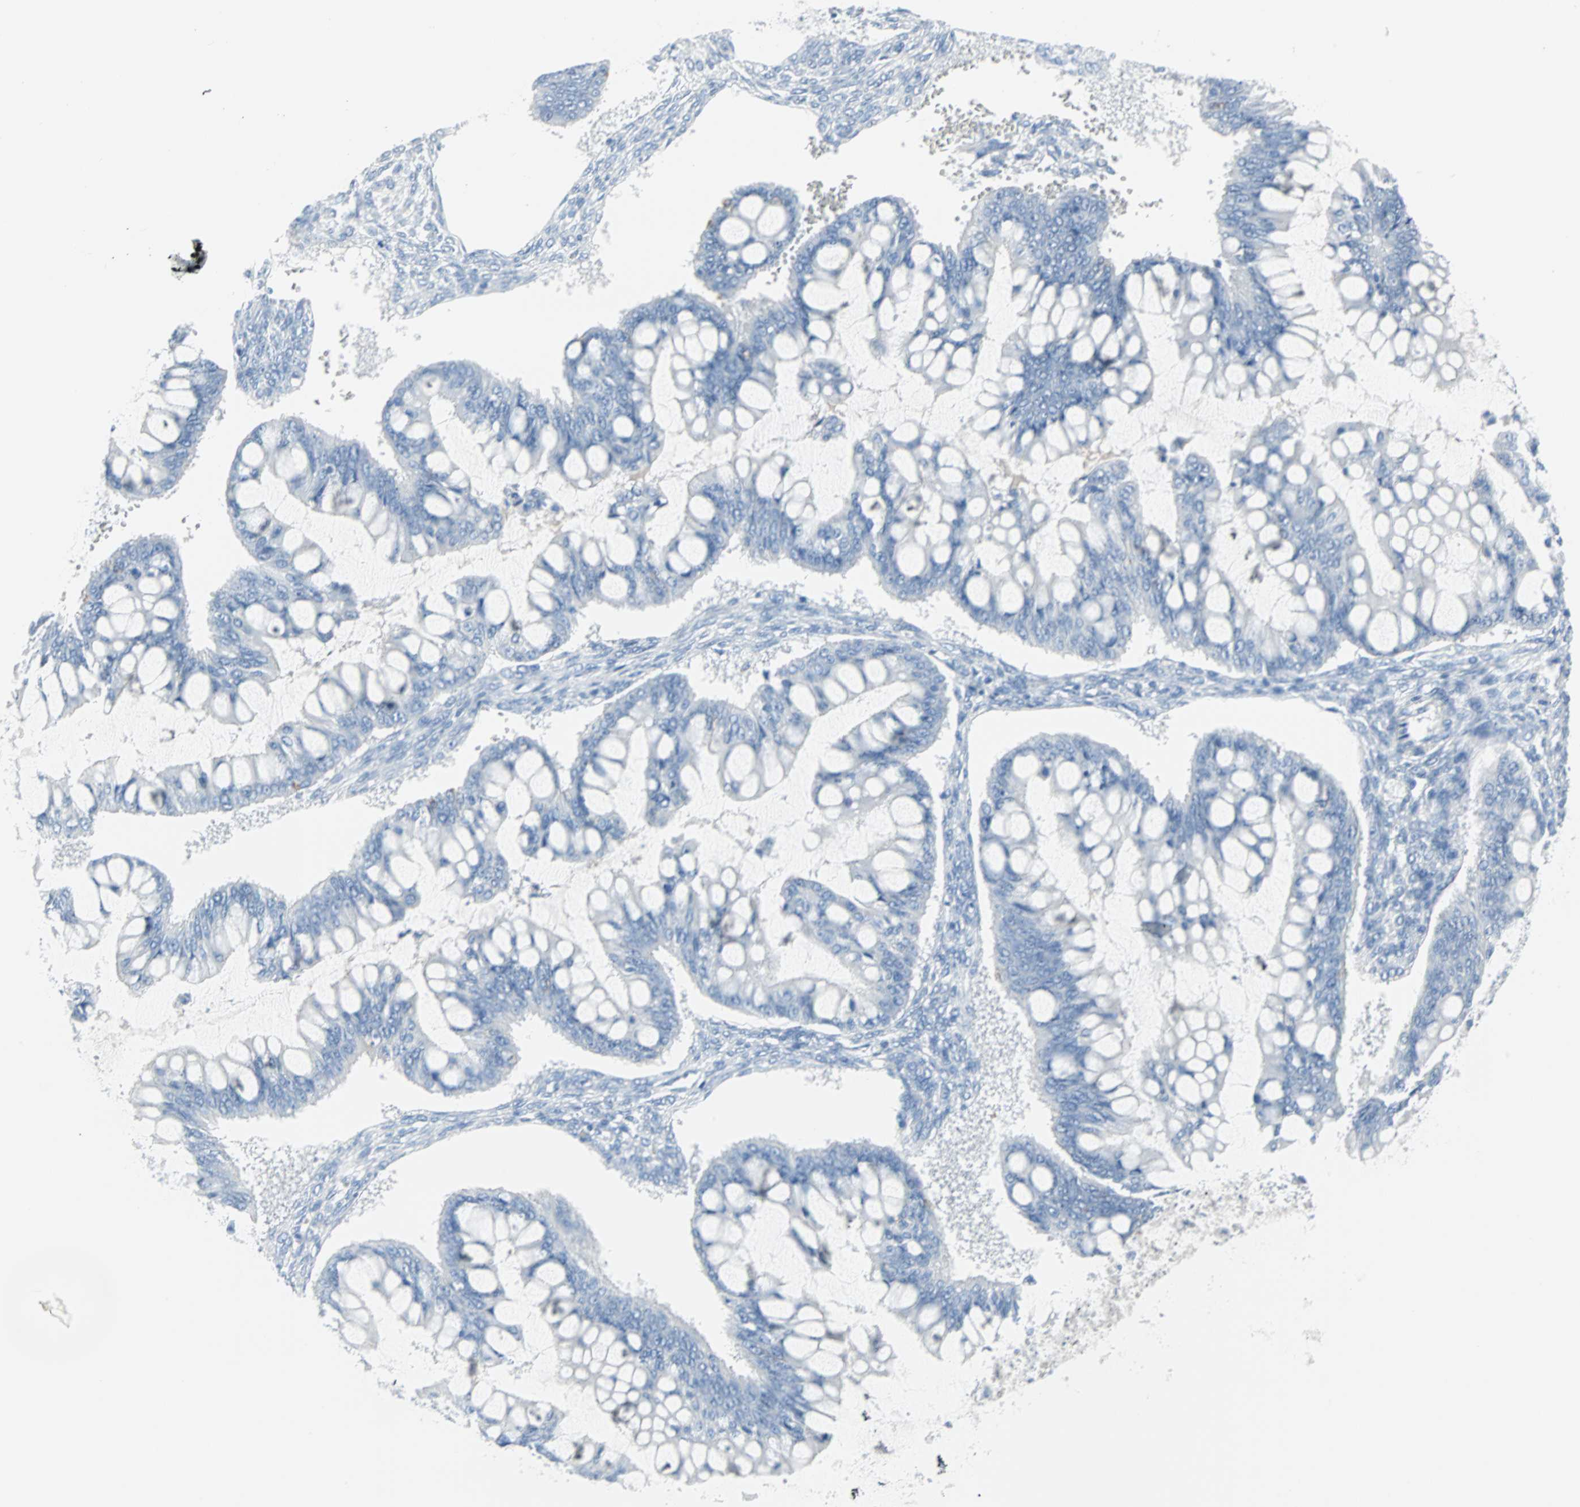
{"staining": {"intensity": "negative", "quantity": "none", "location": "none"}, "tissue": "ovarian cancer", "cell_type": "Tumor cells", "image_type": "cancer", "snomed": [{"axis": "morphology", "description": "Cystadenocarcinoma, mucinous, NOS"}, {"axis": "topography", "description": "Ovary"}], "caption": "DAB (3,3'-diaminobenzidine) immunohistochemical staining of human ovarian cancer (mucinous cystadenocarcinoma) exhibits no significant staining in tumor cells.", "gene": "STX1A", "patient": {"sex": "female", "age": 73}}